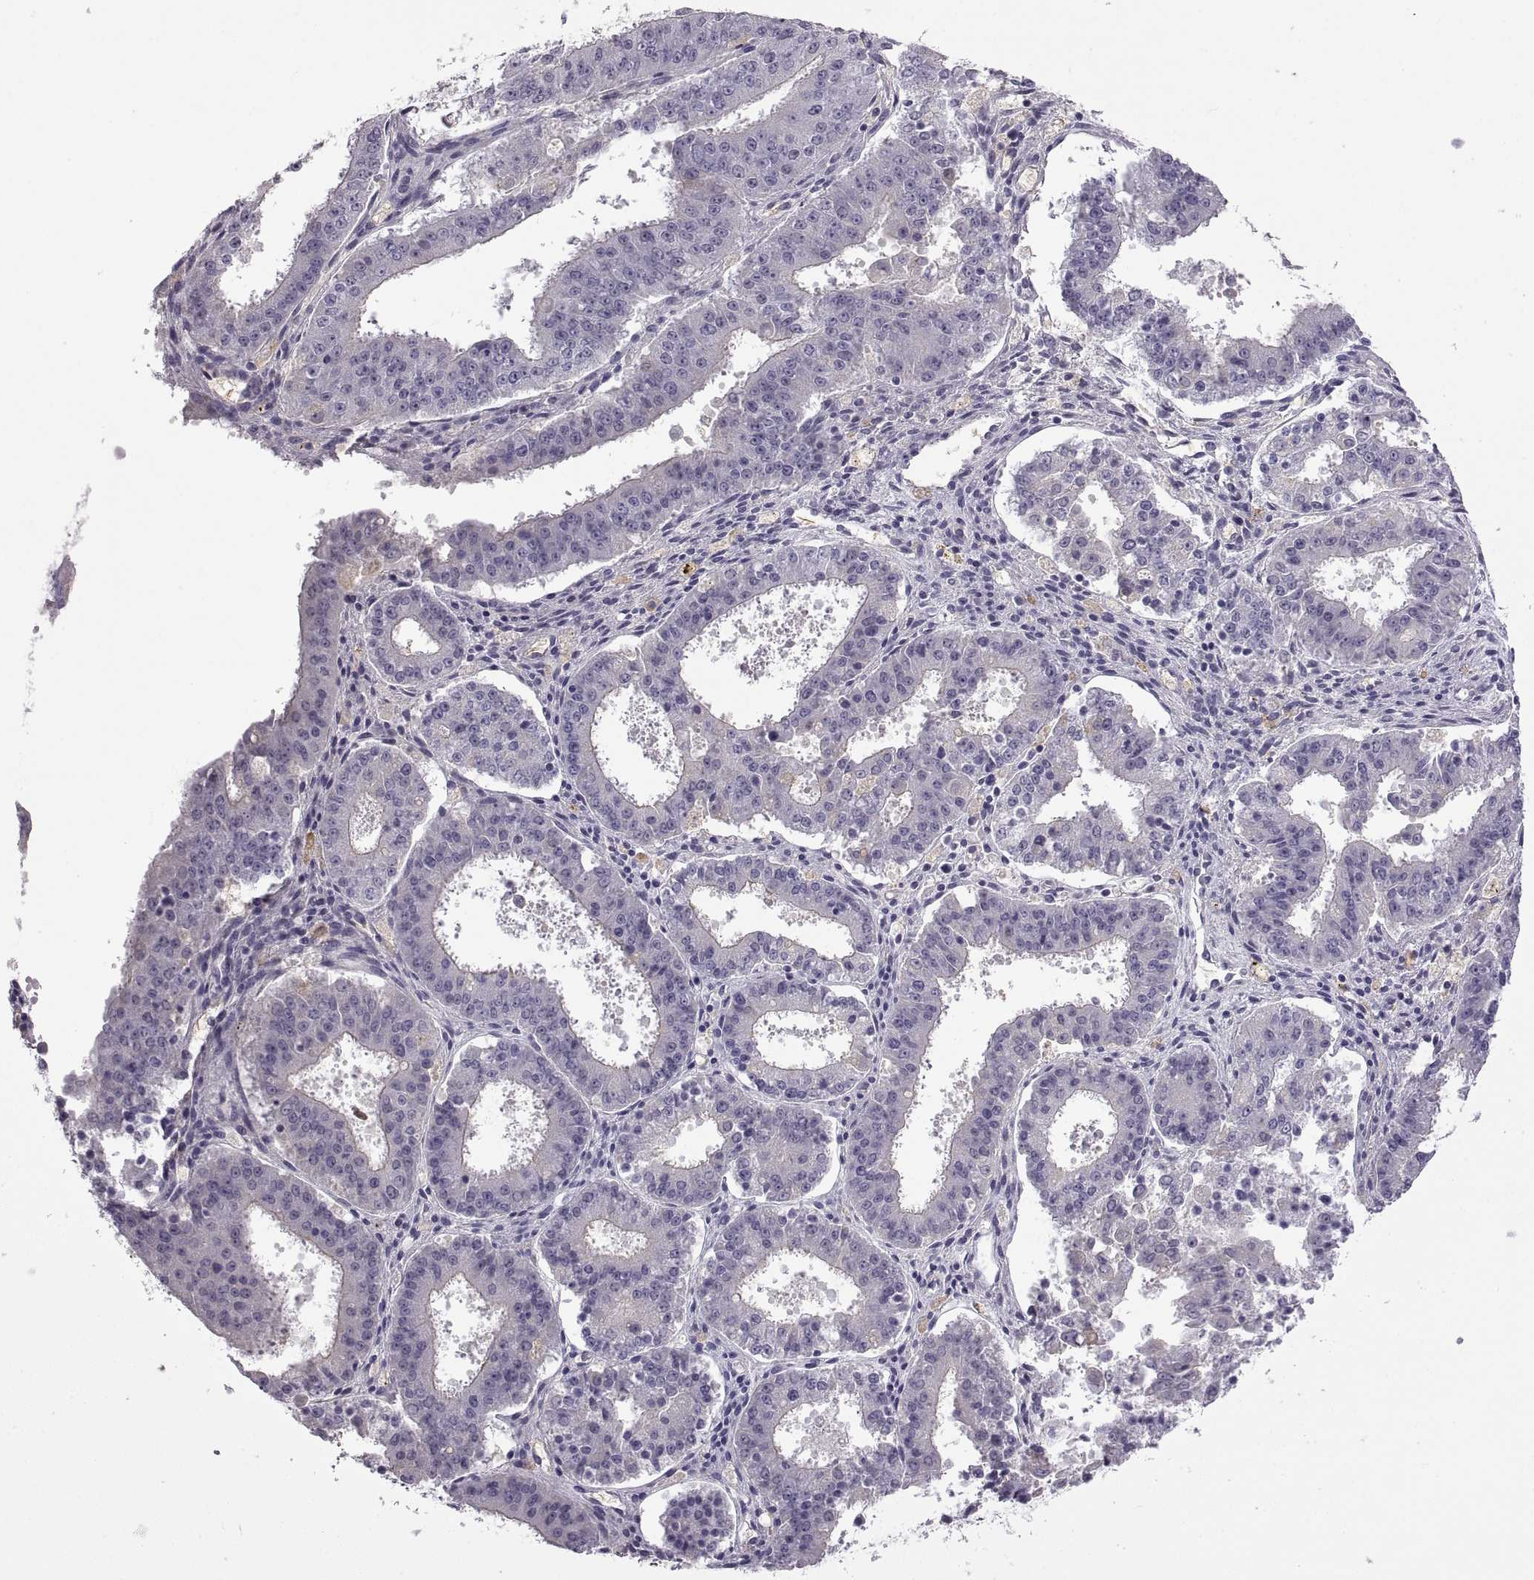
{"staining": {"intensity": "negative", "quantity": "none", "location": "none"}, "tissue": "ovarian cancer", "cell_type": "Tumor cells", "image_type": "cancer", "snomed": [{"axis": "morphology", "description": "Carcinoma, endometroid"}, {"axis": "topography", "description": "Ovary"}], "caption": "Immunohistochemical staining of ovarian cancer (endometroid carcinoma) displays no significant positivity in tumor cells.", "gene": "MEIOC", "patient": {"sex": "female", "age": 42}}